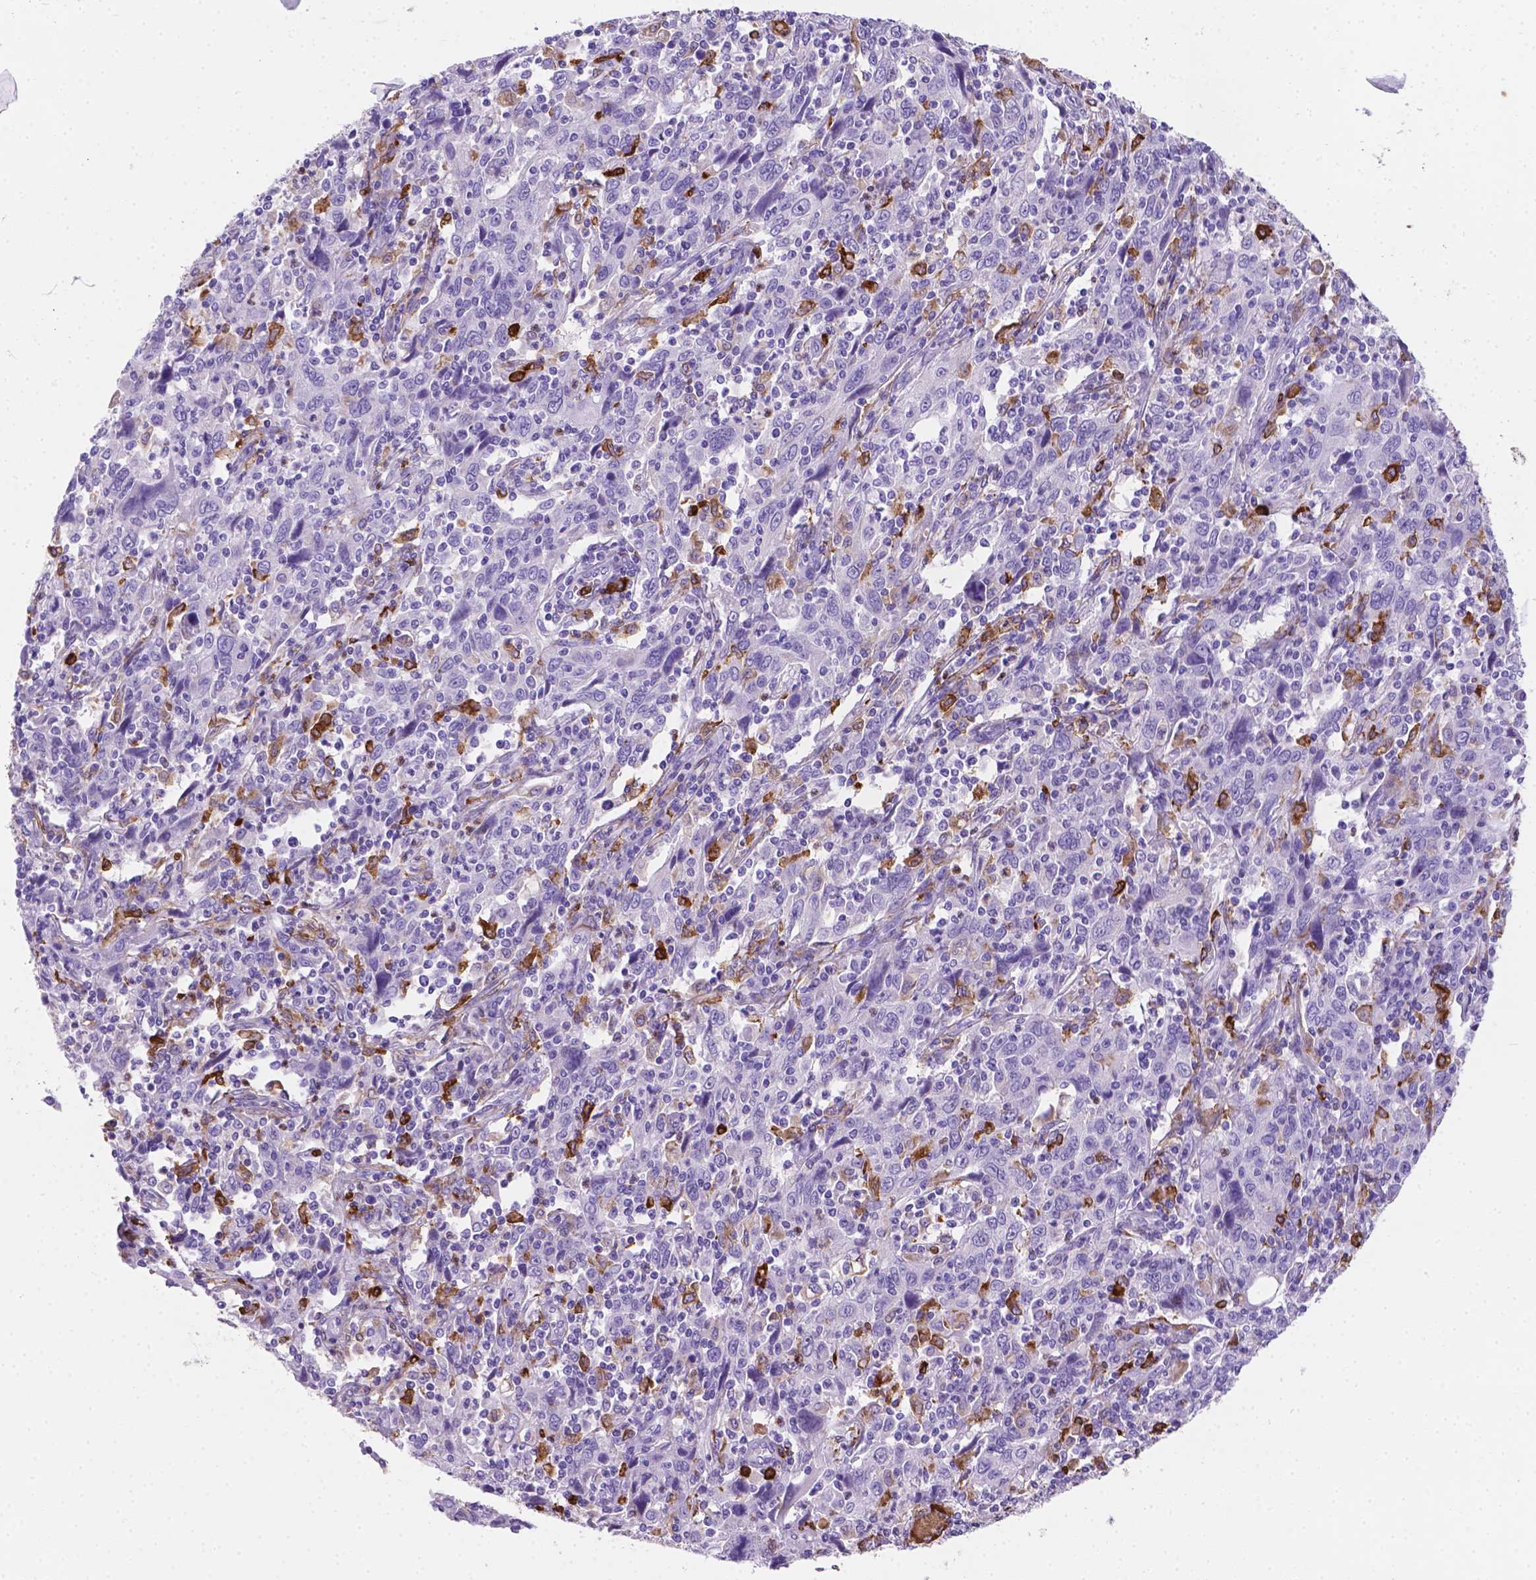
{"staining": {"intensity": "negative", "quantity": "none", "location": "none"}, "tissue": "cervical cancer", "cell_type": "Tumor cells", "image_type": "cancer", "snomed": [{"axis": "morphology", "description": "Squamous cell carcinoma, NOS"}, {"axis": "topography", "description": "Cervix"}], "caption": "The micrograph shows no staining of tumor cells in squamous cell carcinoma (cervical).", "gene": "MACF1", "patient": {"sex": "female", "age": 46}}